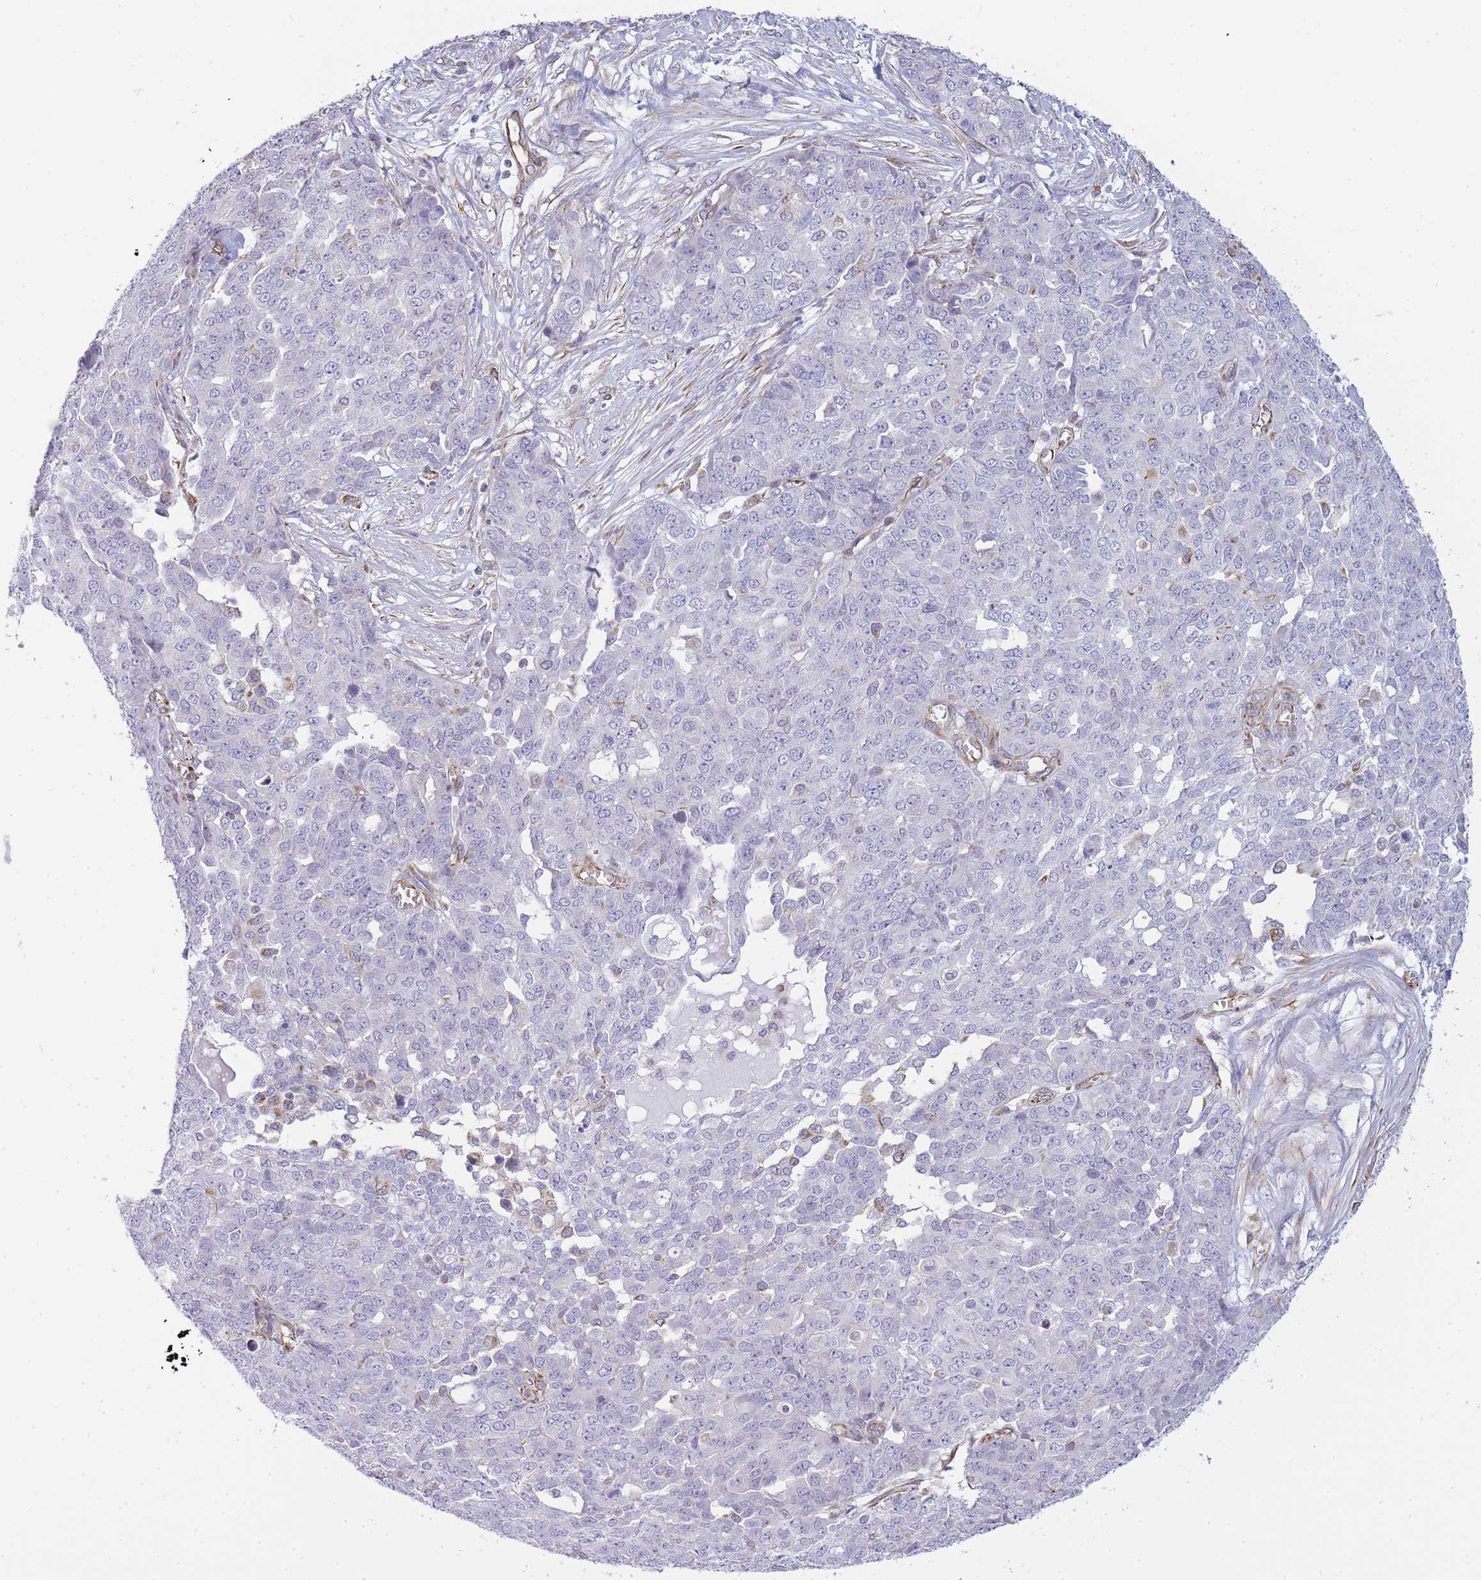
{"staining": {"intensity": "negative", "quantity": "none", "location": "none"}, "tissue": "ovarian cancer", "cell_type": "Tumor cells", "image_type": "cancer", "snomed": [{"axis": "morphology", "description": "Cystadenocarcinoma, serous, NOS"}, {"axis": "topography", "description": "Soft tissue"}, {"axis": "topography", "description": "Ovary"}], "caption": "The immunohistochemistry (IHC) histopathology image has no significant expression in tumor cells of ovarian serous cystadenocarcinoma tissue.", "gene": "ECPAS", "patient": {"sex": "female", "age": 57}}